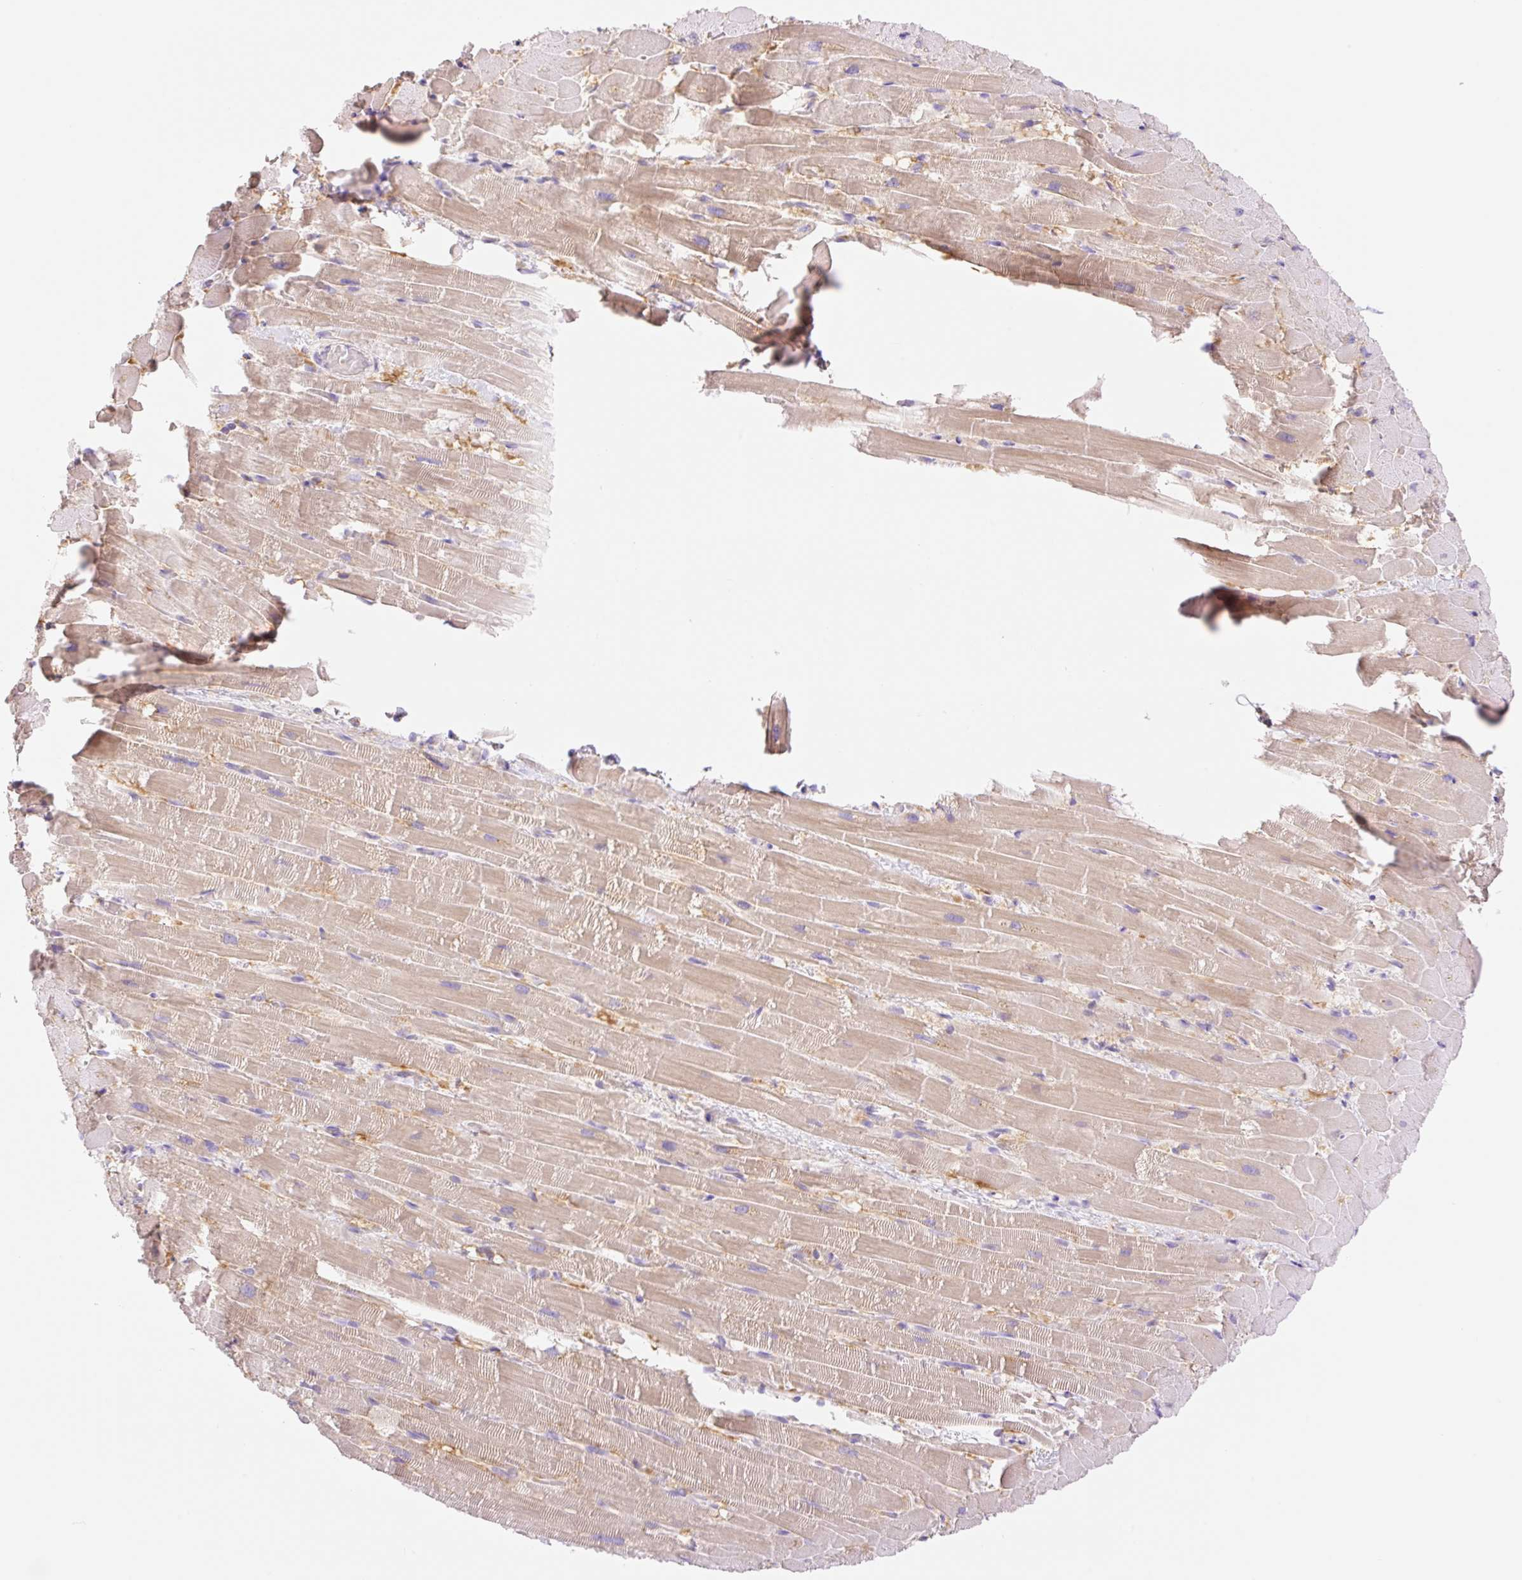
{"staining": {"intensity": "moderate", "quantity": ">75%", "location": "cytoplasmic/membranous"}, "tissue": "heart muscle", "cell_type": "Cardiomyocytes", "image_type": "normal", "snomed": [{"axis": "morphology", "description": "Normal tissue, NOS"}, {"axis": "topography", "description": "Heart"}], "caption": "DAB (3,3'-diaminobenzidine) immunohistochemical staining of unremarkable heart muscle displays moderate cytoplasmic/membranous protein expression in approximately >75% of cardiomyocytes.", "gene": "DENND5A", "patient": {"sex": "male", "age": 37}}